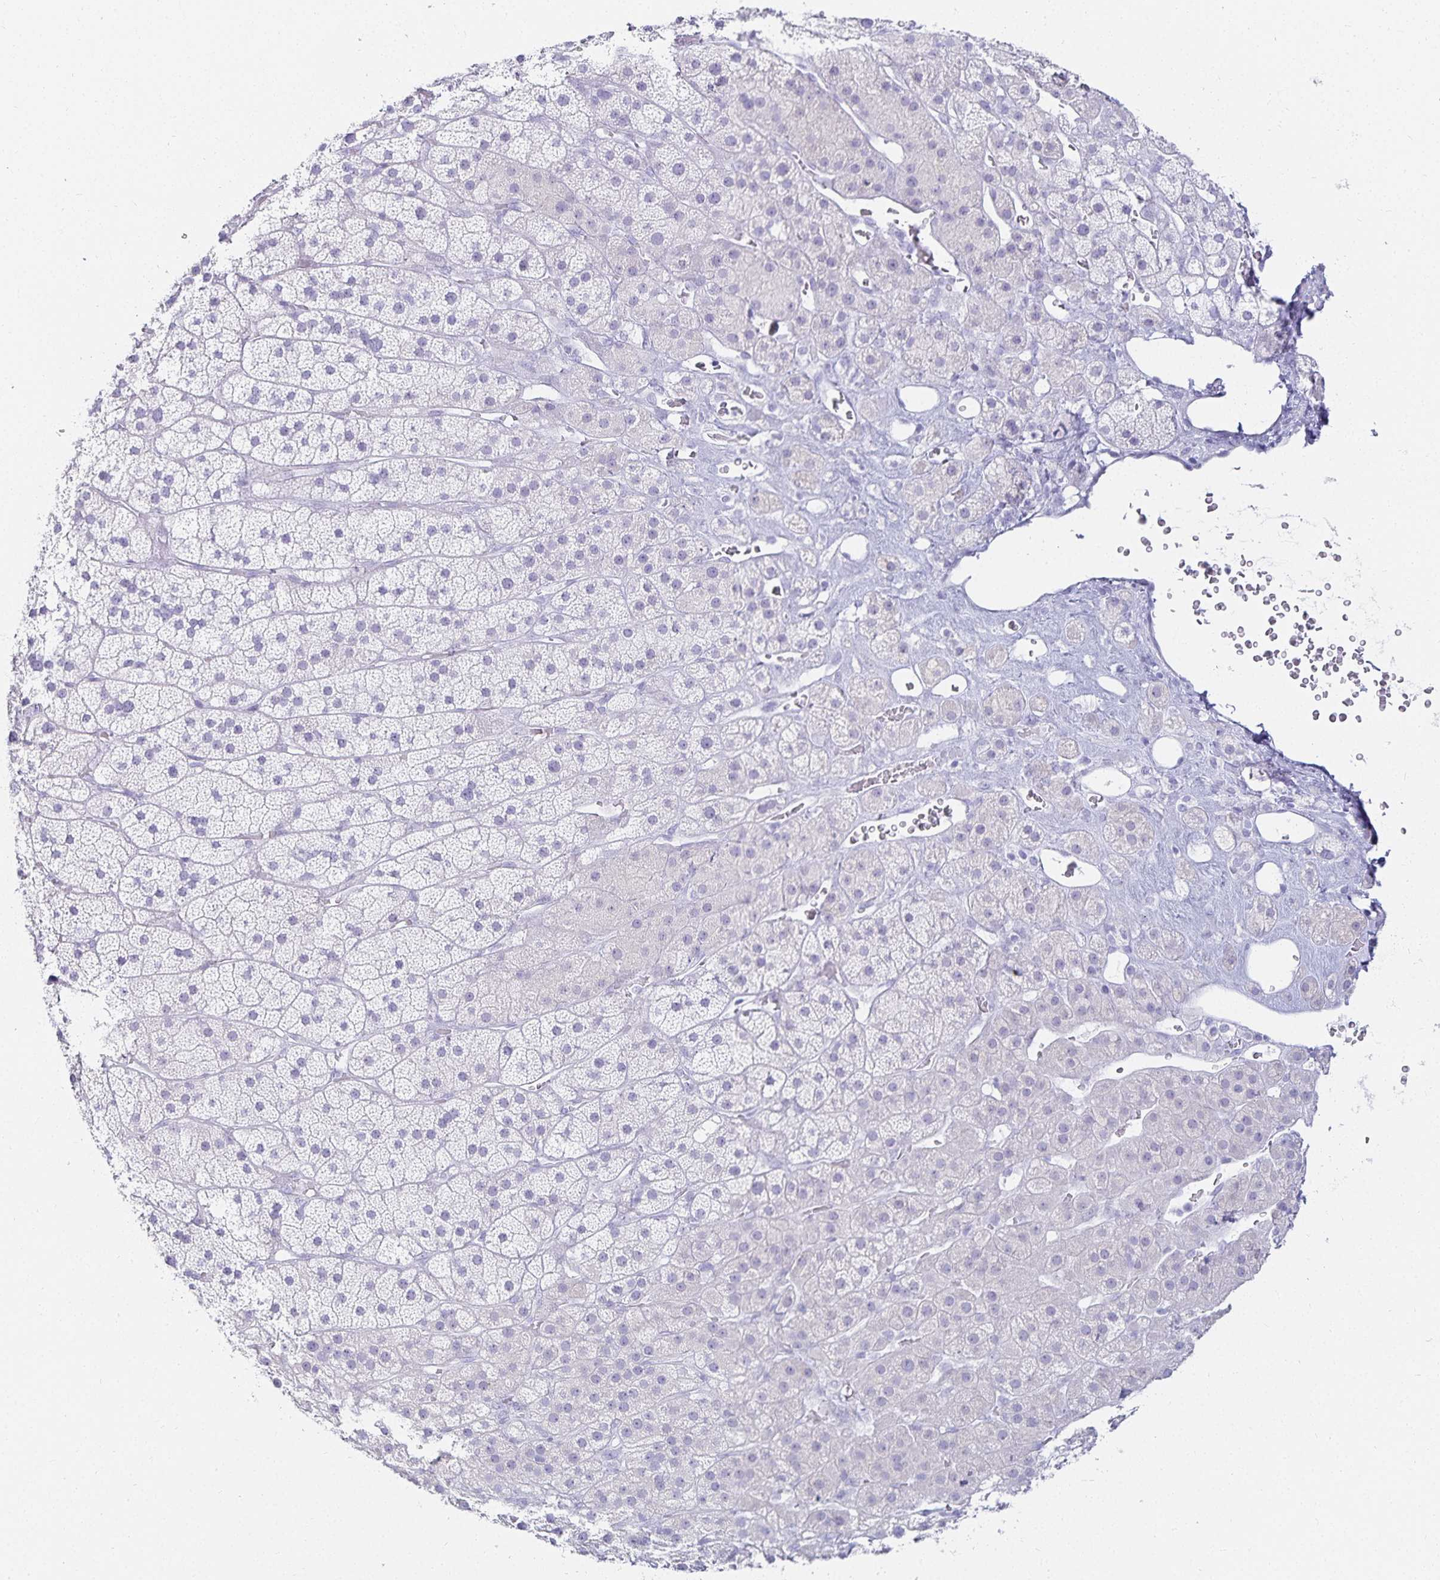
{"staining": {"intensity": "negative", "quantity": "none", "location": "none"}, "tissue": "adrenal gland", "cell_type": "Glandular cells", "image_type": "normal", "snomed": [{"axis": "morphology", "description": "Normal tissue, NOS"}, {"axis": "topography", "description": "Adrenal gland"}], "caption": "Immunohistochemistry (IHC) of unremarkable human adrenal gland reveals no staining in glandular cells. (DAB (3,3'-diaminobenzidine) IHC visualized using brightfield microscopy, high magnification).", "gene": "GP2", "patient": {"sex": "male", "age": 57}}